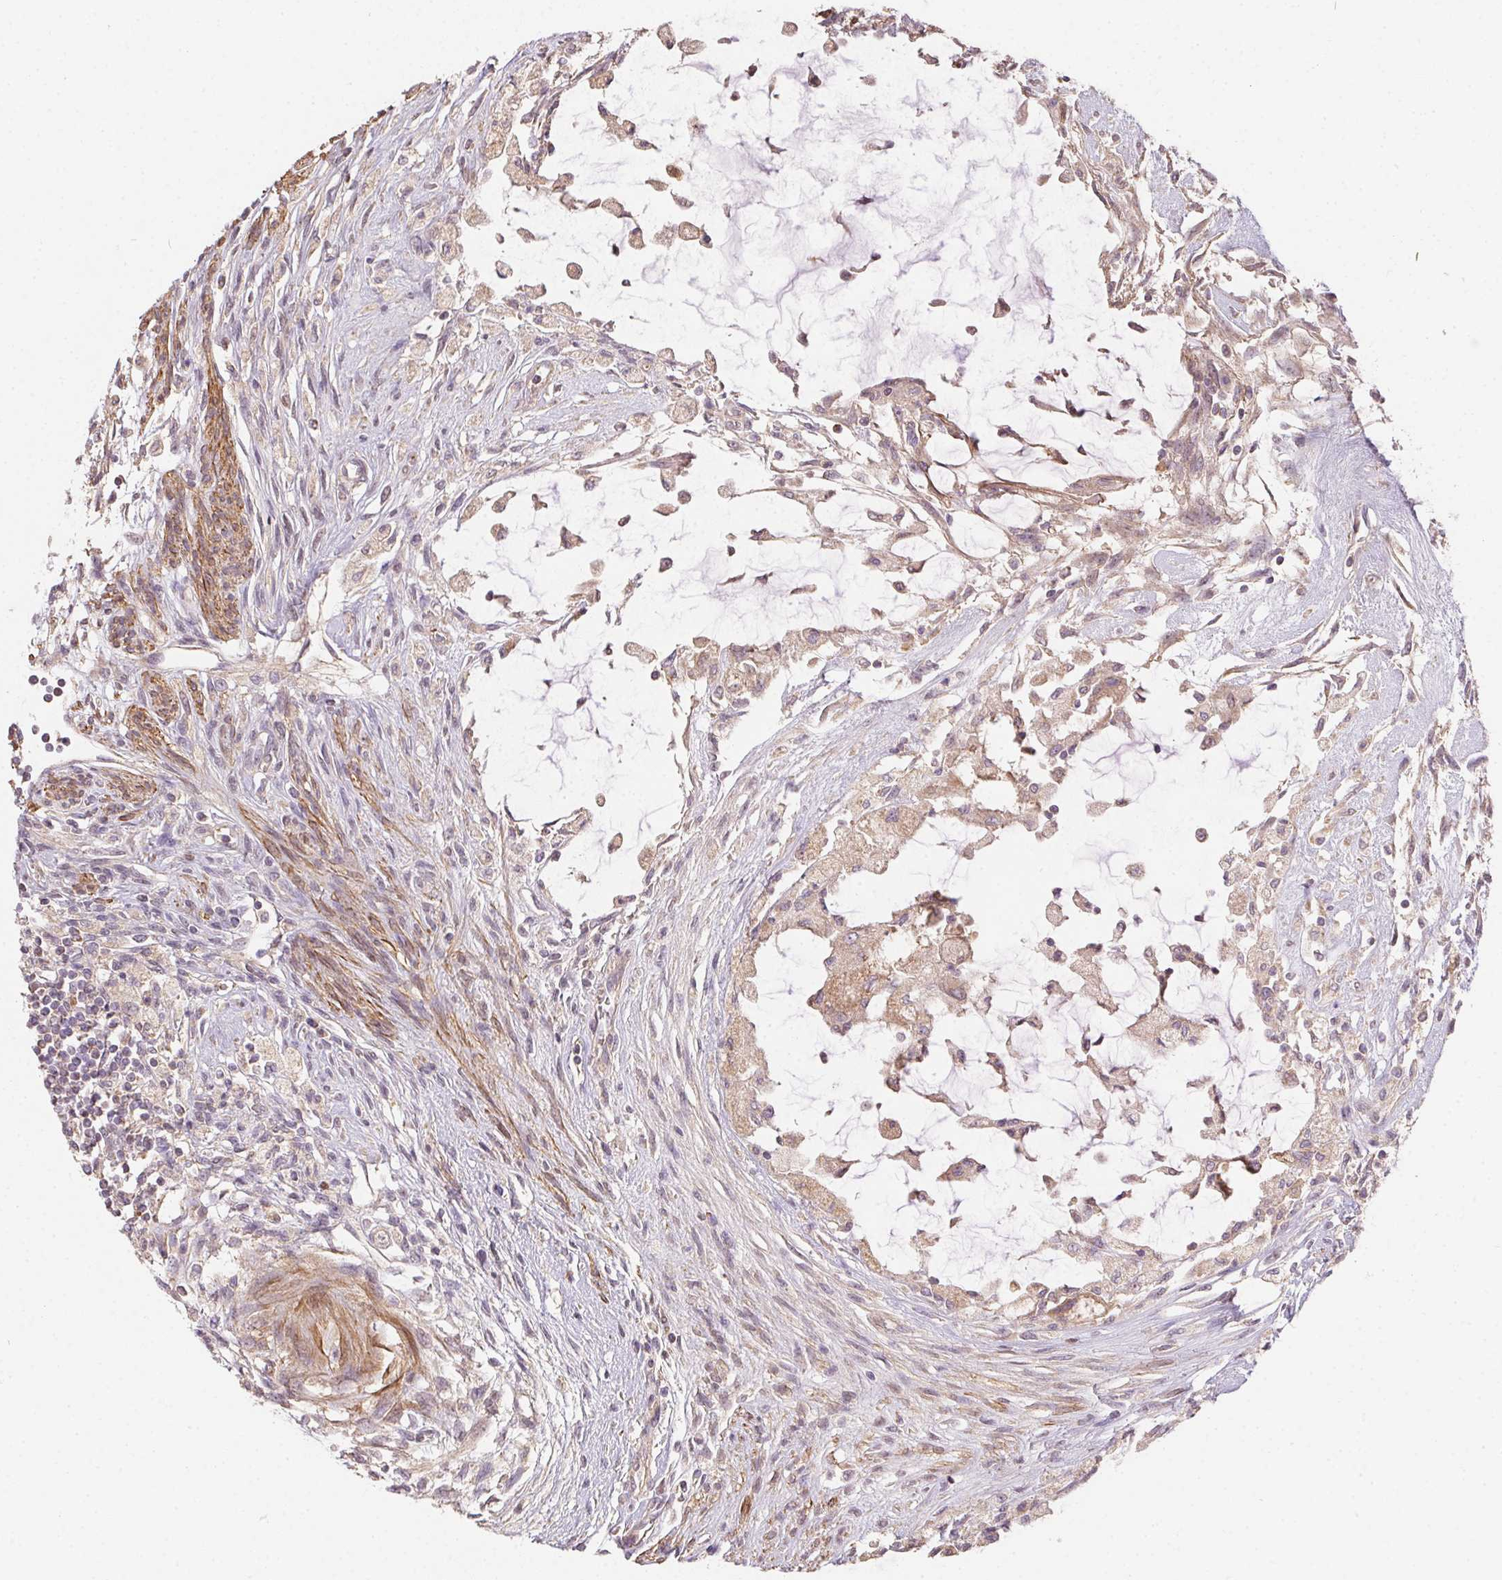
{"staining": {"intensity": "weak", "quantity": "25%-75%", "location": "cytoplasmic/membranous"}, "tissue": "testis cancer", "cell_type": "Tumor cells", "image_type": "cancer", "snomed": [{"axis": "morphology", "description": "Carcinoma, Embryonal, NOS"}, {"axis": "topography", "description": "Testis"}], "caption": "Weak cytoplasmic/membranous staining for a protein is identified in approximately 25%-75% of tumor cells of testis cancer using immunohistochemistry.", "gene": "REV3L", "patient": {"sex": "male", "age": 37}}